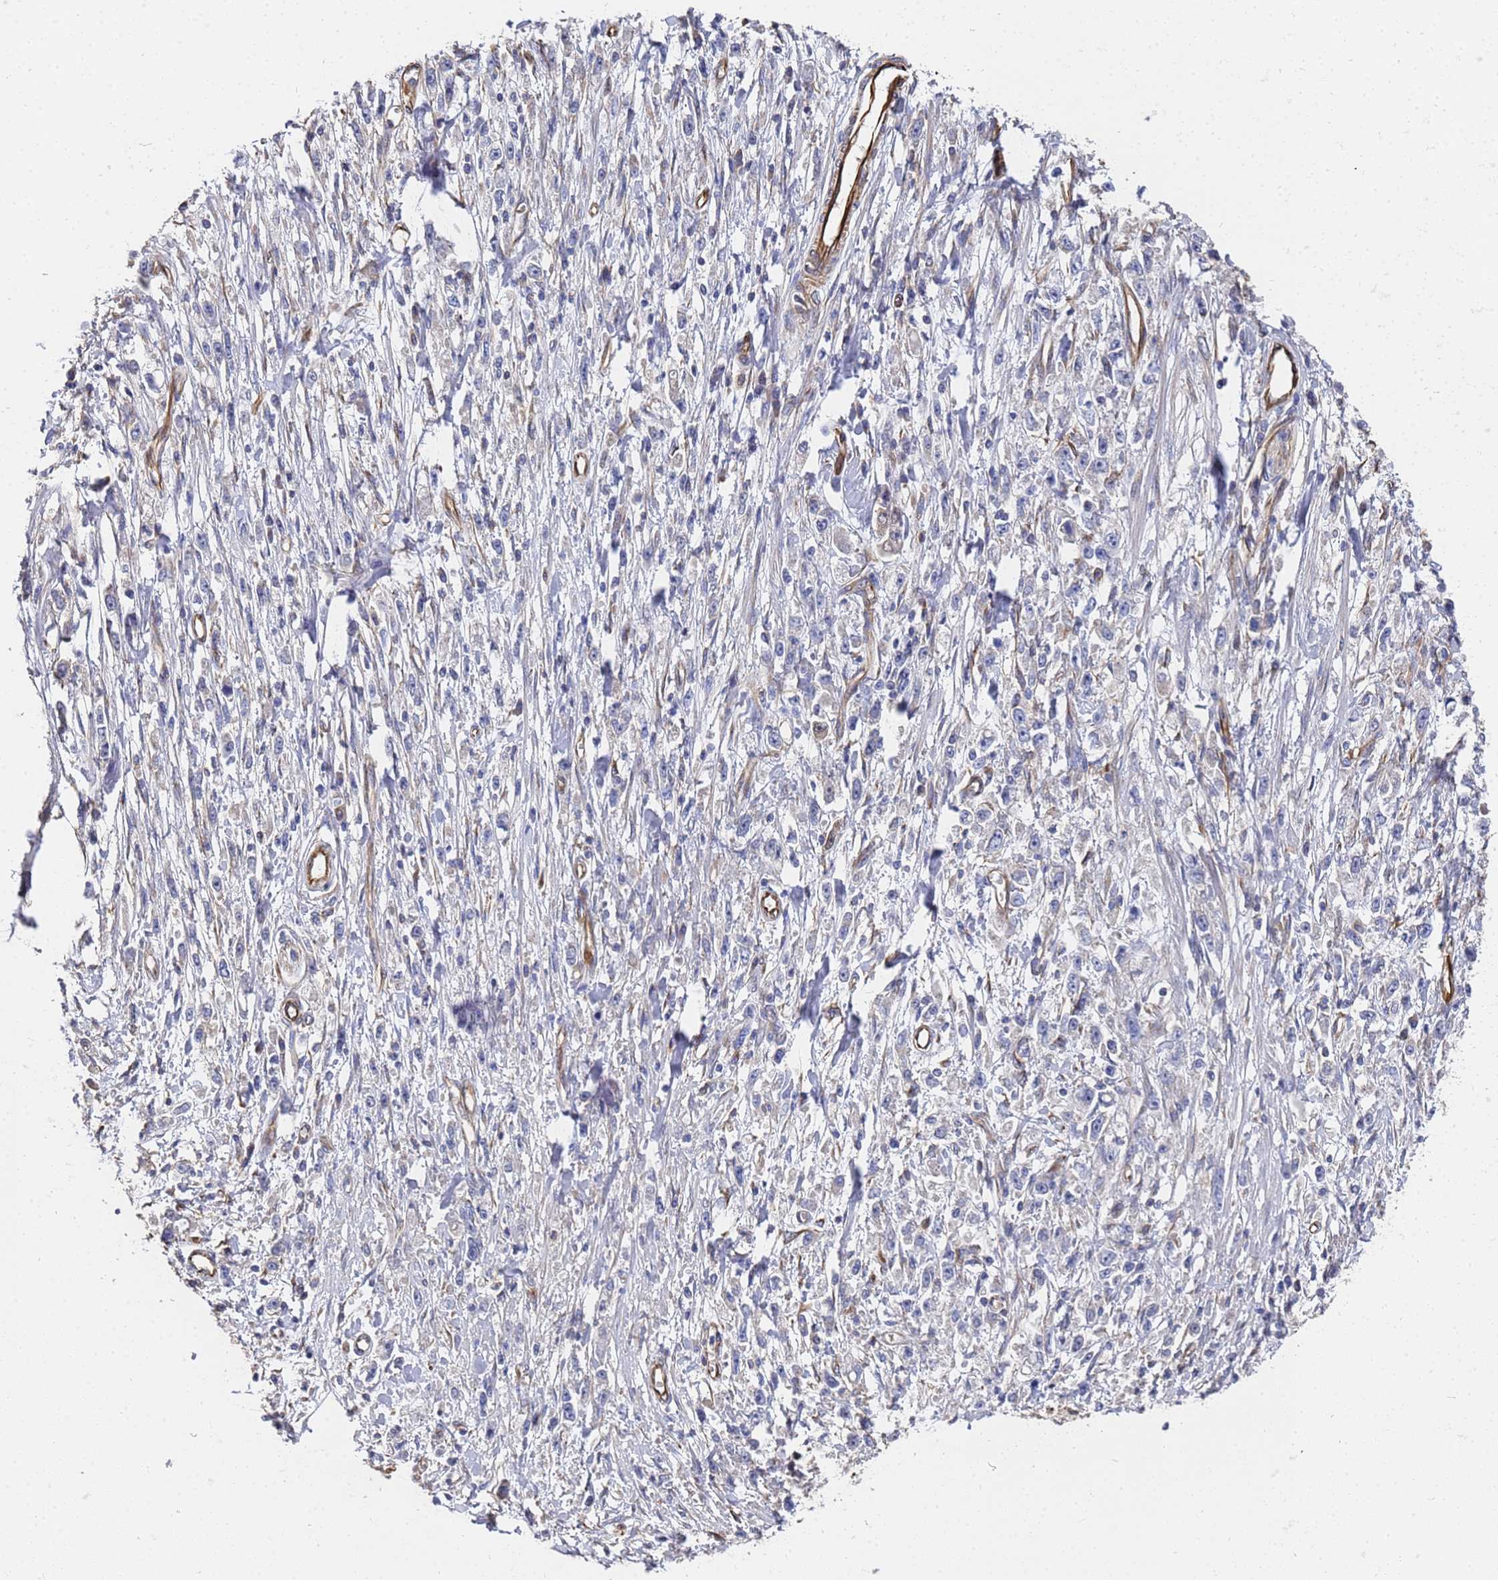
{"staining": {"intensity": "negative", "quantity": "none", "location": "none"}, "tissue": "stomach cancer", "cell_type": "Tumor cells", "image_type": "cancer", "snomed": [{"axis": "morphology", "description": "Adenocarcinoma, NOS"}, {"axis": "topography", "description": "Stomach"}], "caption": "Protein analysis of stomach adenocarcinoma shows no significant expression in tumor cells.", "gene": "SYT13", "patient": {"sex": "female", "age": 59}}